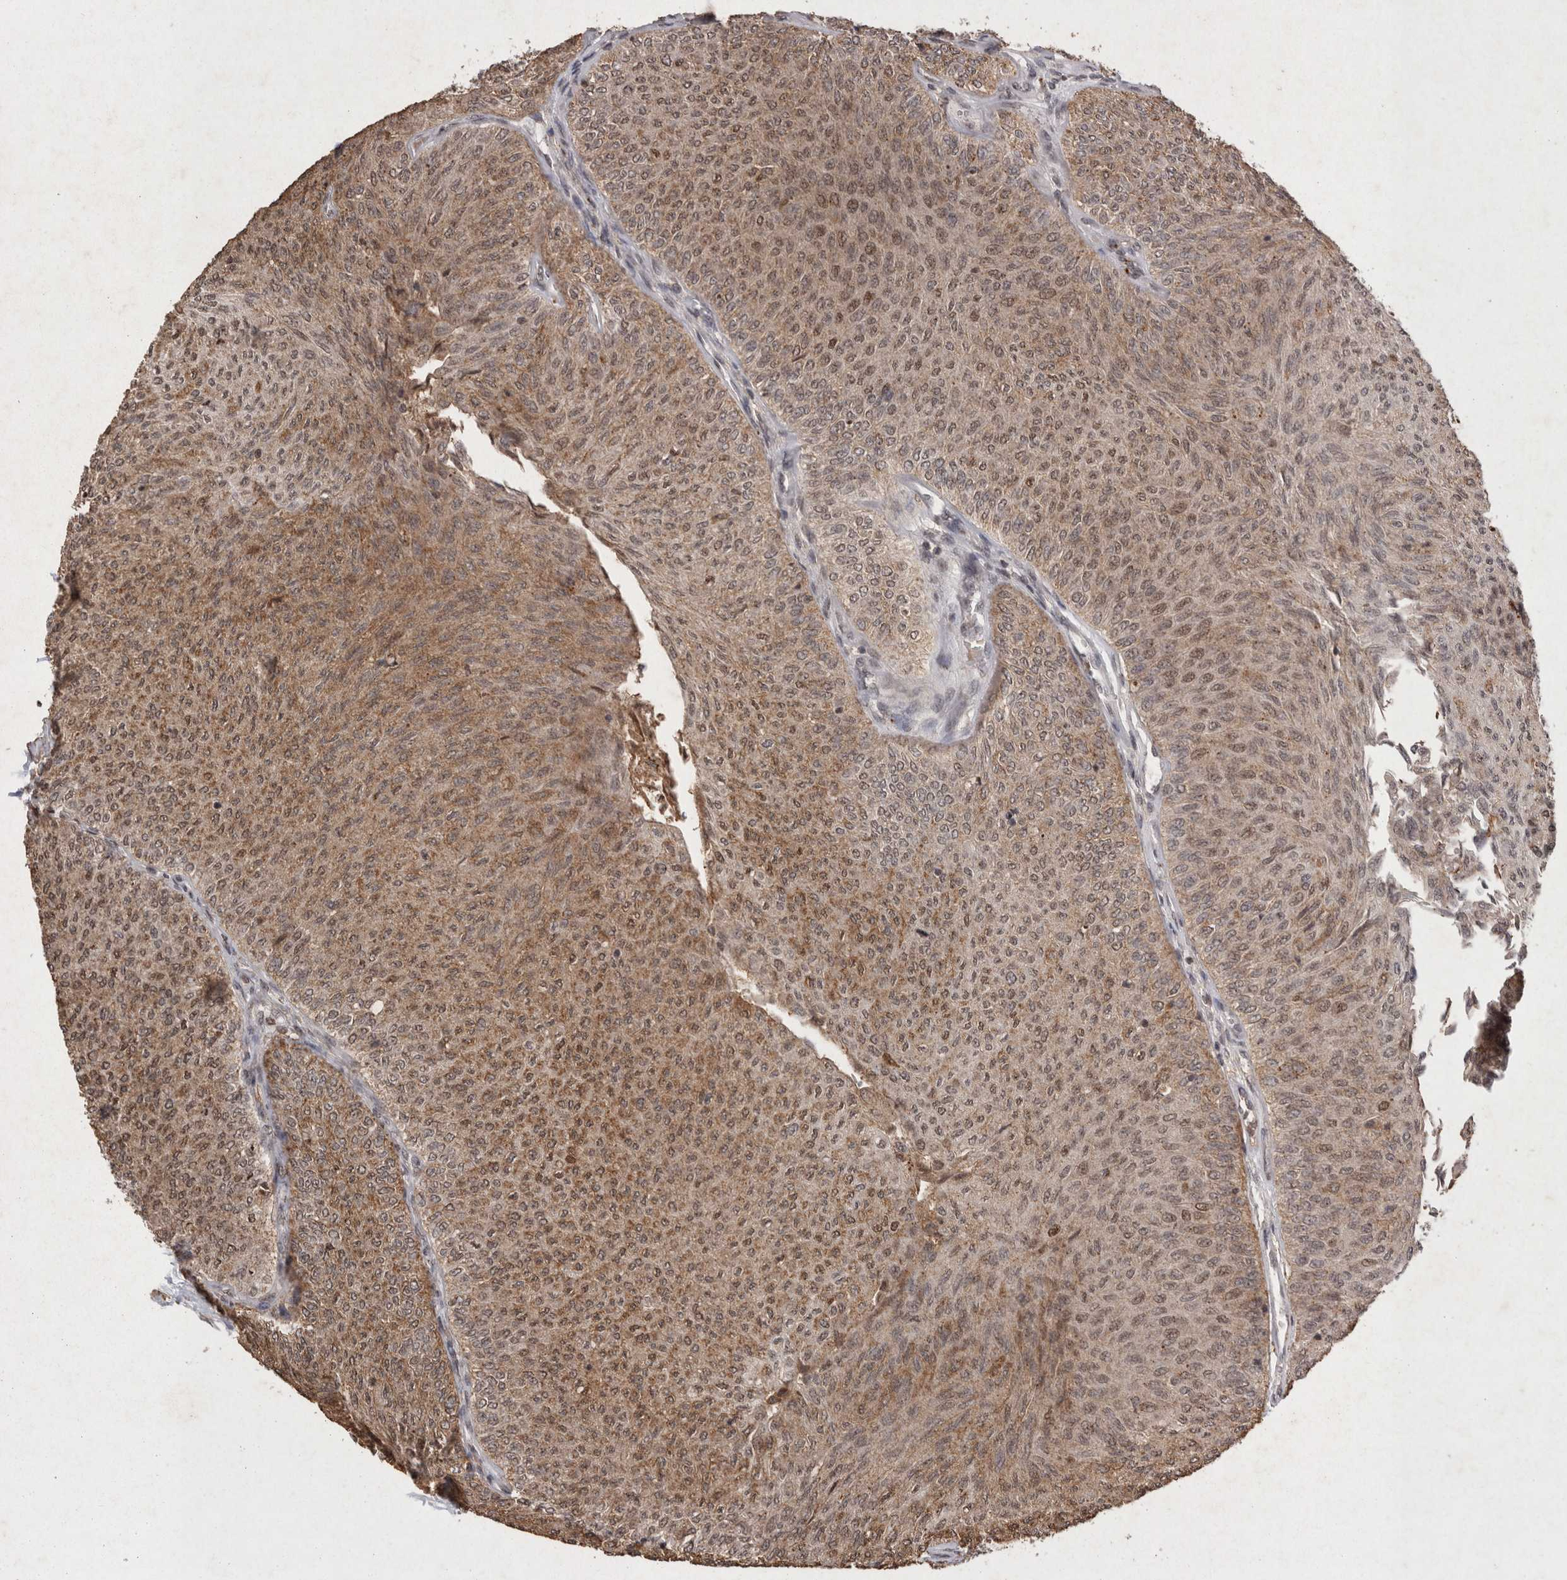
{"staining": {"intensity": "moderate", "quantity": ">75%", "location": "cytoplasmic/membranous,nuclear"}, "tissue": "urothelial cancer", "cell_type": "Tumor cells", "image_type": "cancer", "snomed": [{"axis": "morphology", "description": "Urothelial carcinoma, Low grade"}, {"axis": "topography", "description": "Urinary bladder"}], "caption": "A histopathology image of human urothelial carcinoma (low-grade) stained for a protein shows moderate cytoplasmic/membranous and nuclear brown staining in tumor cells. The staining was performed using DAB (3,3'-diaminobenzidine), with brown indicating positive protein expression. Nuclei are stained blue with hematoxylin.", "gene": "STK11", "patient": {"sex": "male", "age": 78}}